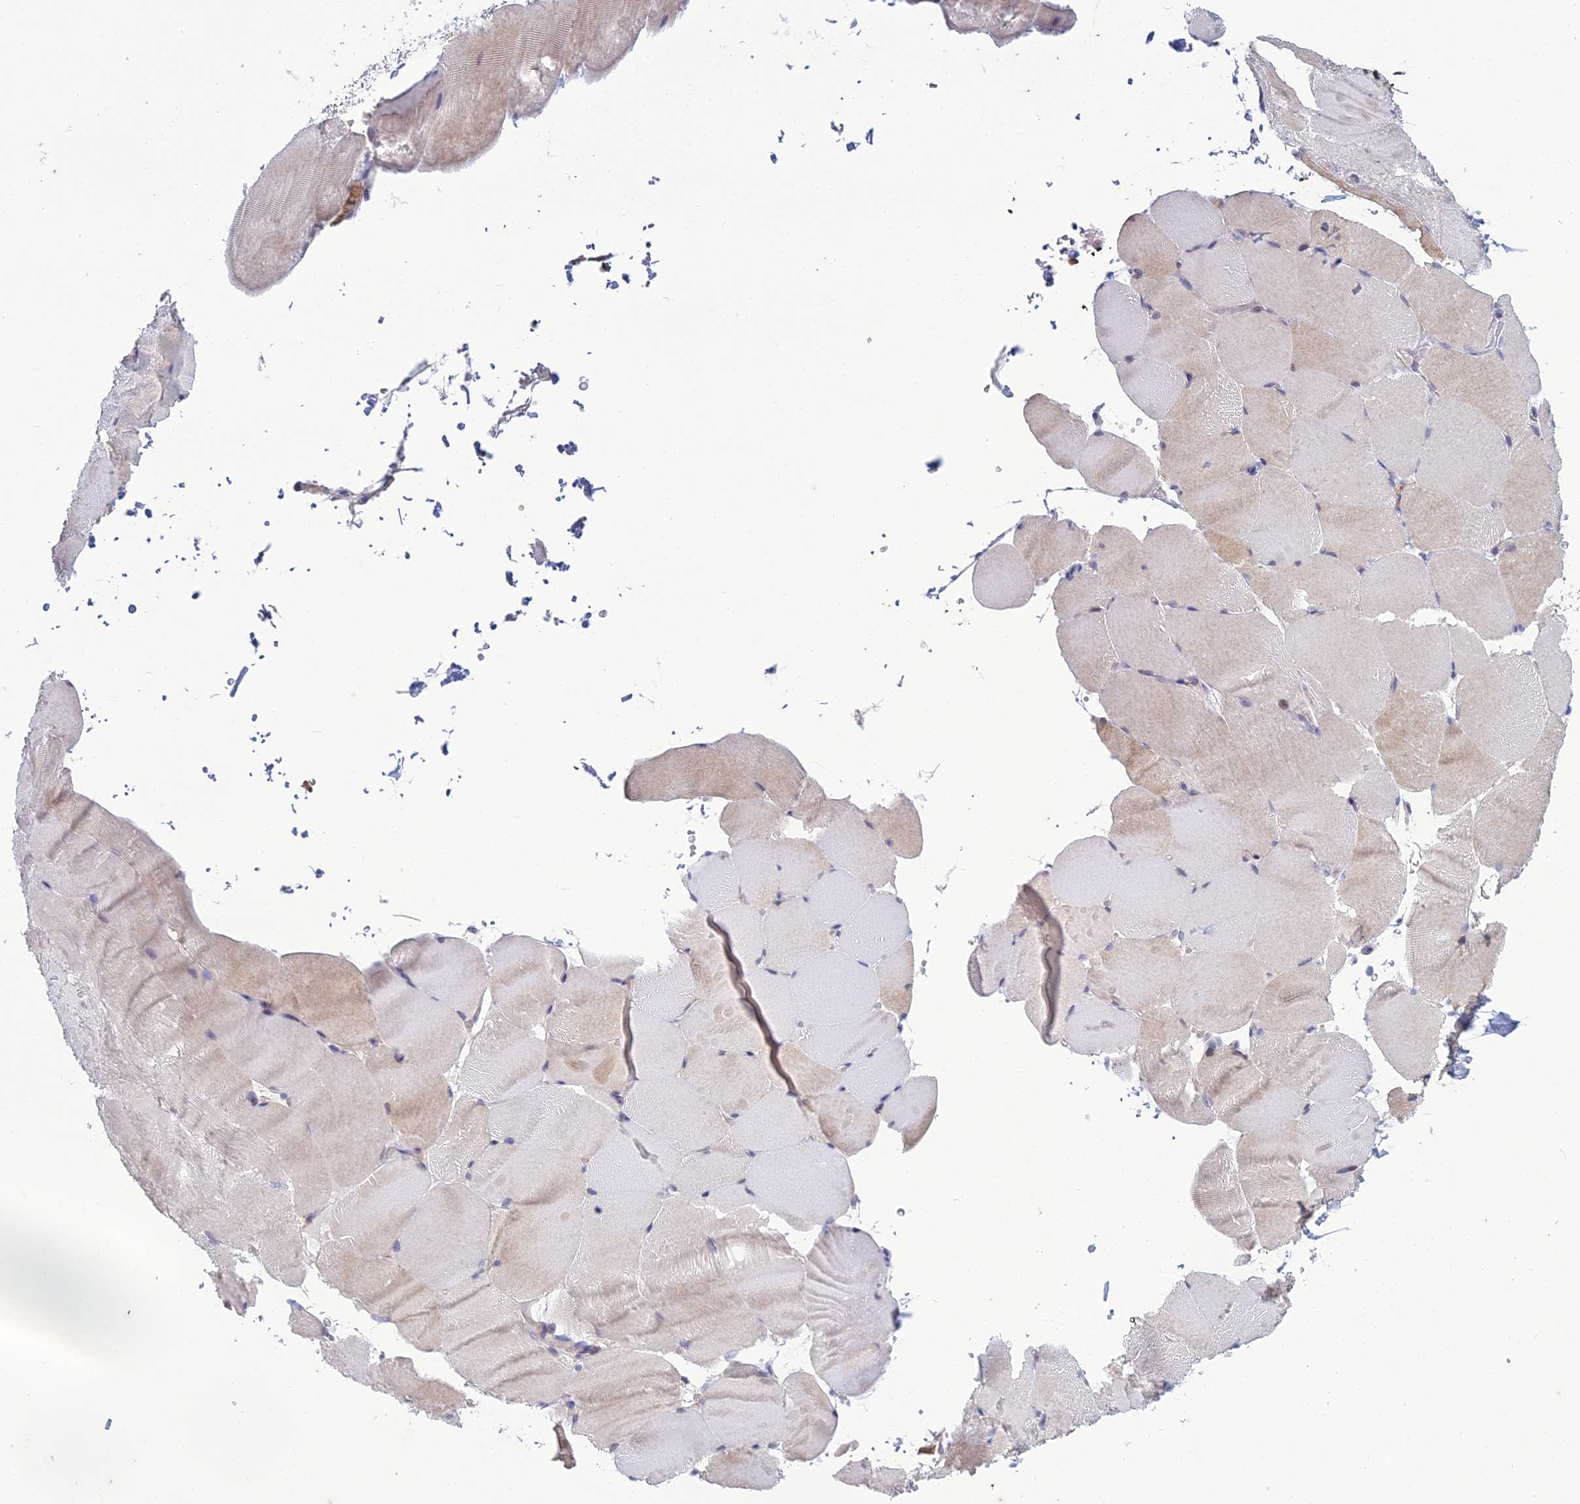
{"staining": {"intensity": "weak", "quantity": "<25%", "location": "cytoplasmic/membranous"}, "tissue": "skeletal muscle", "cell_type": "Myocytes", "image_type": "normal", "snomed": [{"axis": "morphology", "description": "Normal tissue, NOS"}, {"axis": "topography", "description": "Skeletal muscle"}, {"axis": "topography", "description": "Parathyroid gland"}], "caption": "IHC of normal skeletal muscle demonstrates no expression in myocytes.", "gene": "LZTS2", "patient": {"sex": "female", "age": 37}}